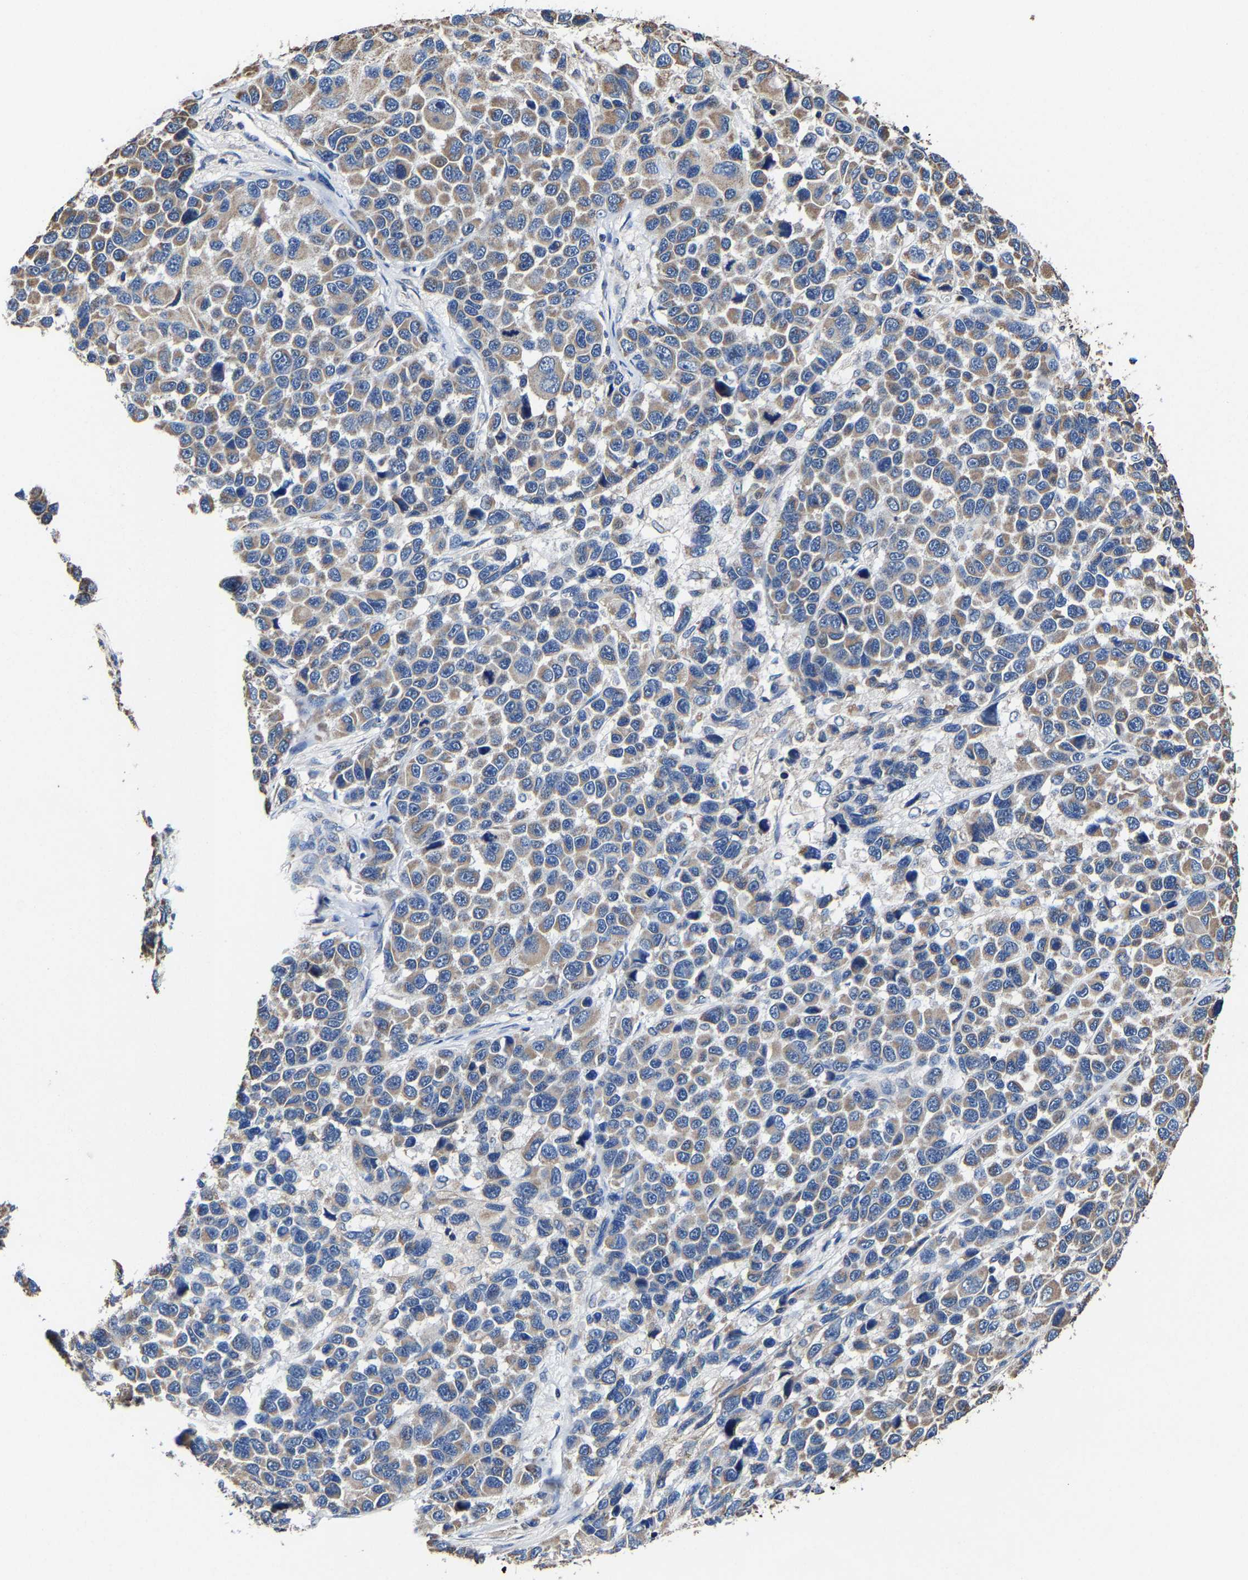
{"staining": {"intensity": "weak", "quantity": ">75%", "location": "cytoplasmic/membranous"}, "tissue": "melanoma", "cell_type": "Tumor cells", "image_type": "cancer", "snomed": [{"axis": "morphology", "description": "Malignant melanoma, NOS"}, {"axis": "topography", "description": "Skin"}], "caption": "Immunohistochemistry of human malignant melanoma displays low levels of weak cytoplasmic/membranous expression in approximately >75% of tumor cells. (brown staining indicates protein expression, while blue staining denotes nuclei).", "gene": "ZCCHC7", "patient": {"sex": "male", "age": 53}}